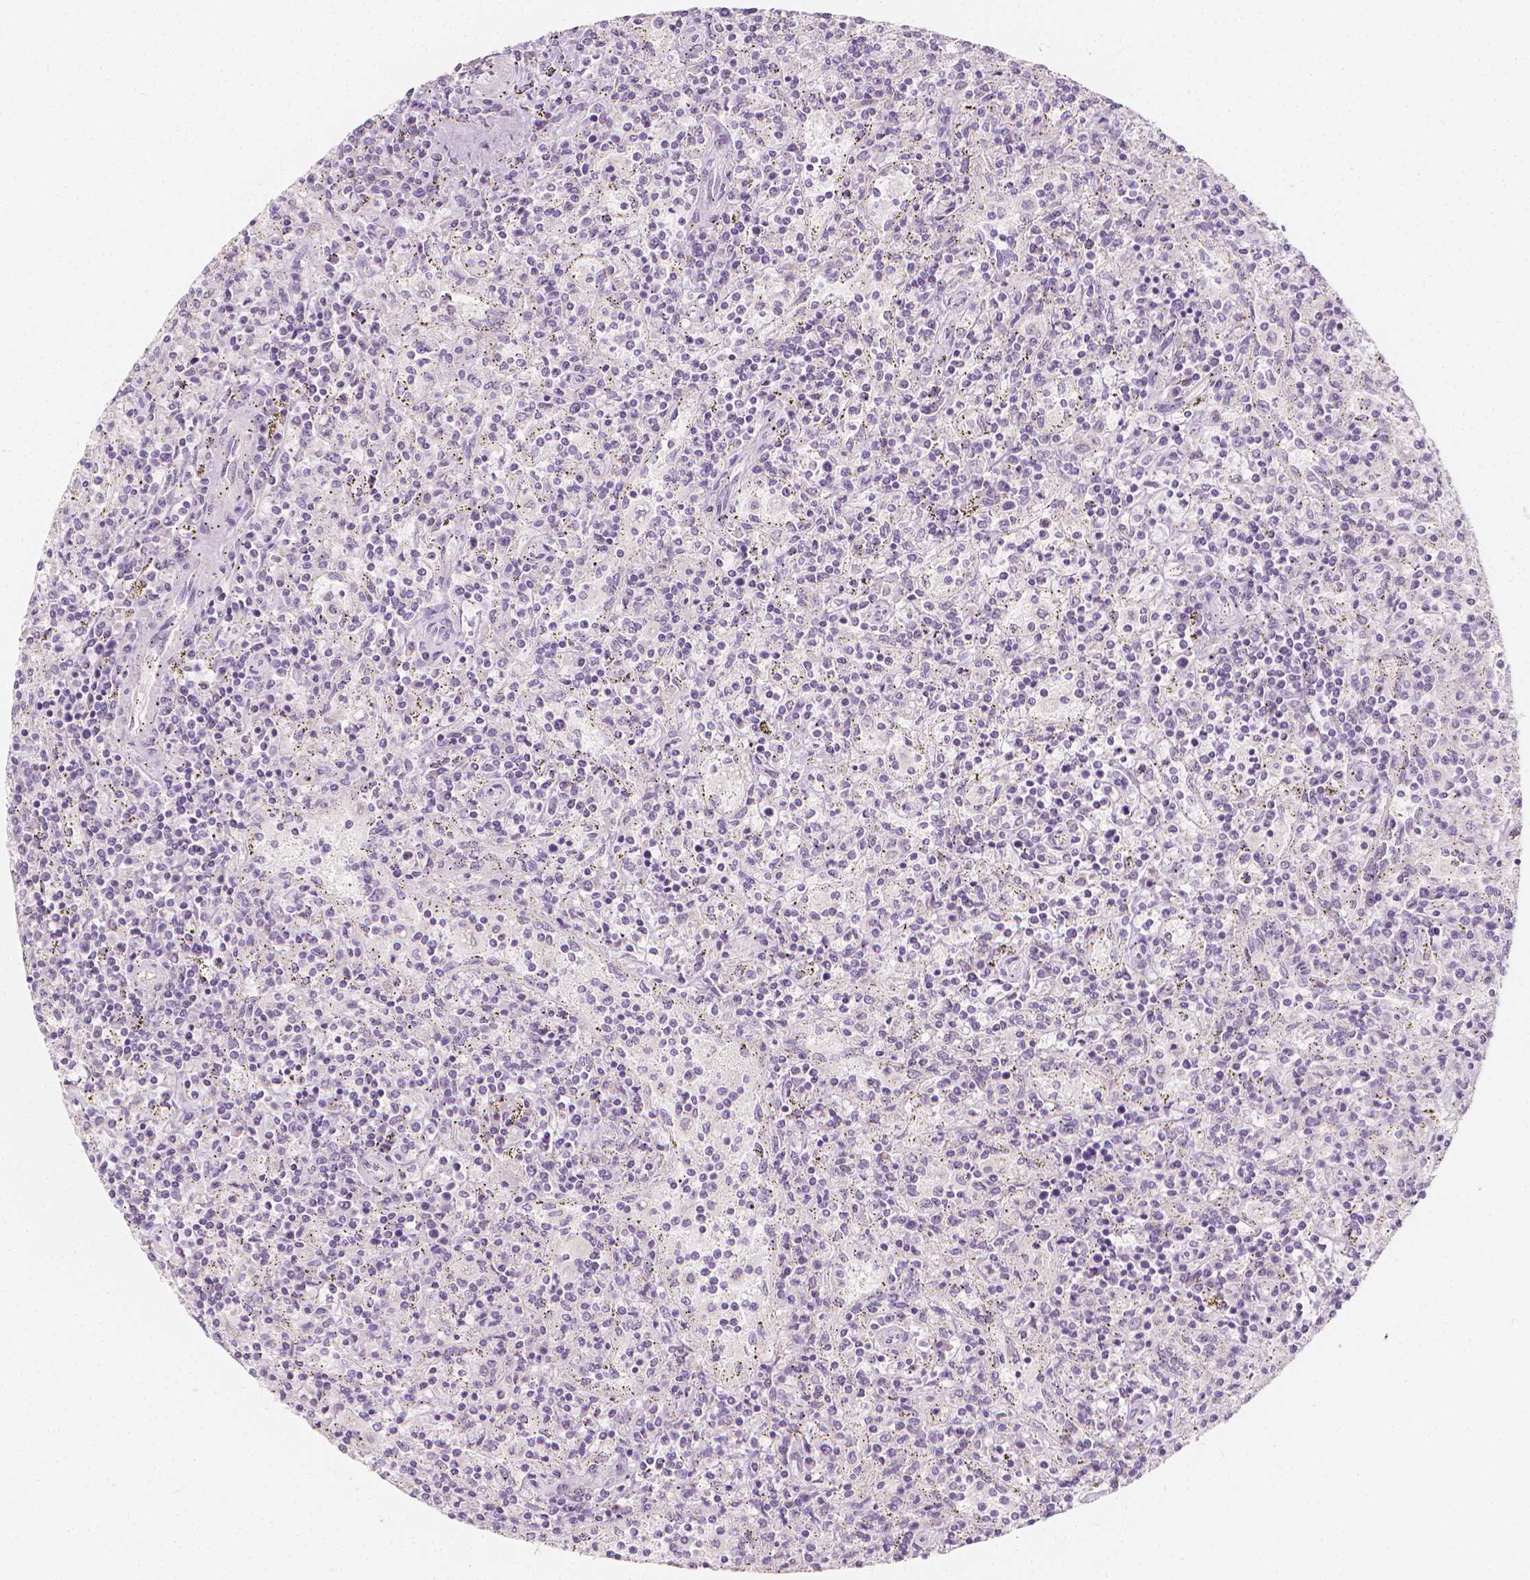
{"staining": {"intensity": "negative", "quantity": "none", "location": "none"}, "tissue": "lymphoma", "cell_type": "Tumor cells", "image_type": "cancer", "snomed": [{"axis": "morphology", "description": "Malignant lymphoma, non-Hodgkin's type, Low grade"}, {"axis": "topography", "description": "Spleen"}], "caption": "IHC of human lymphoma demonstrates no expression in tumor cells.", "gene": "RBFOX1", "patient": {"sex": "male", "age": 62}}